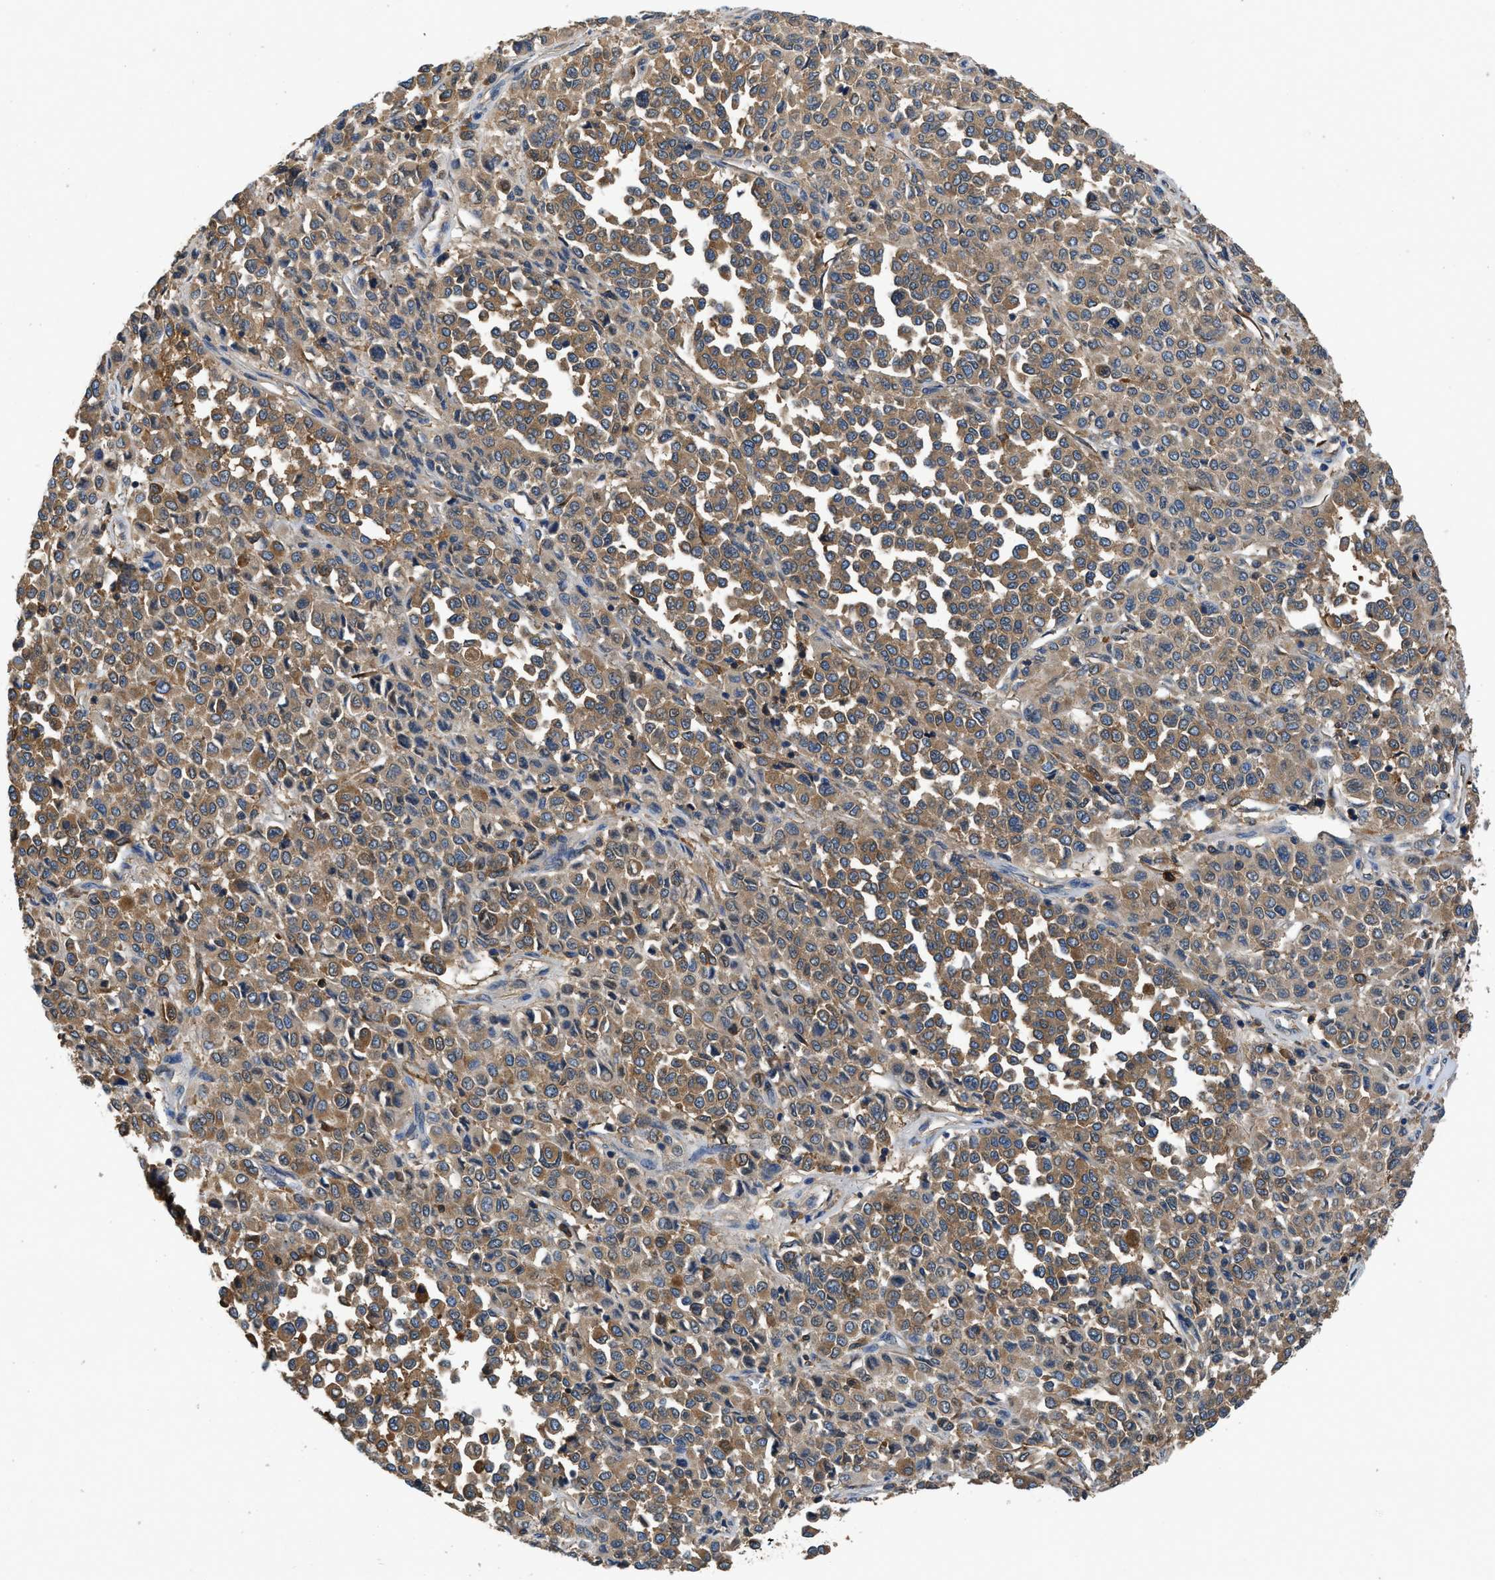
{"staining": {"intensity": "moderate", "quantity": ">75%", "location": "cytoplasmic/membranous"}, "tissue": "melanoma", "cell_type": "Tumor cells", "image_type": "cancer", "snomed": [{"axis": "morphology", "description": "Malignant melanoma, Metastatic site"}, {"axis": "topography", "description": "Pancreas"}], "caption": "Immunohistochemical staining of human malignant melanoma (metastatic site) shows medium levels of moderate cytoplasmic/membranous expression in approximately >75% of tumor cells. The staining is performed using DAB (3,3'-diaminobenzidine) brown chromogen to label protein expression. The nuclei are counter-stained blue using hematoxylin.", "gene": "PKM", "patient": {"sex": "female", "age": 30}}